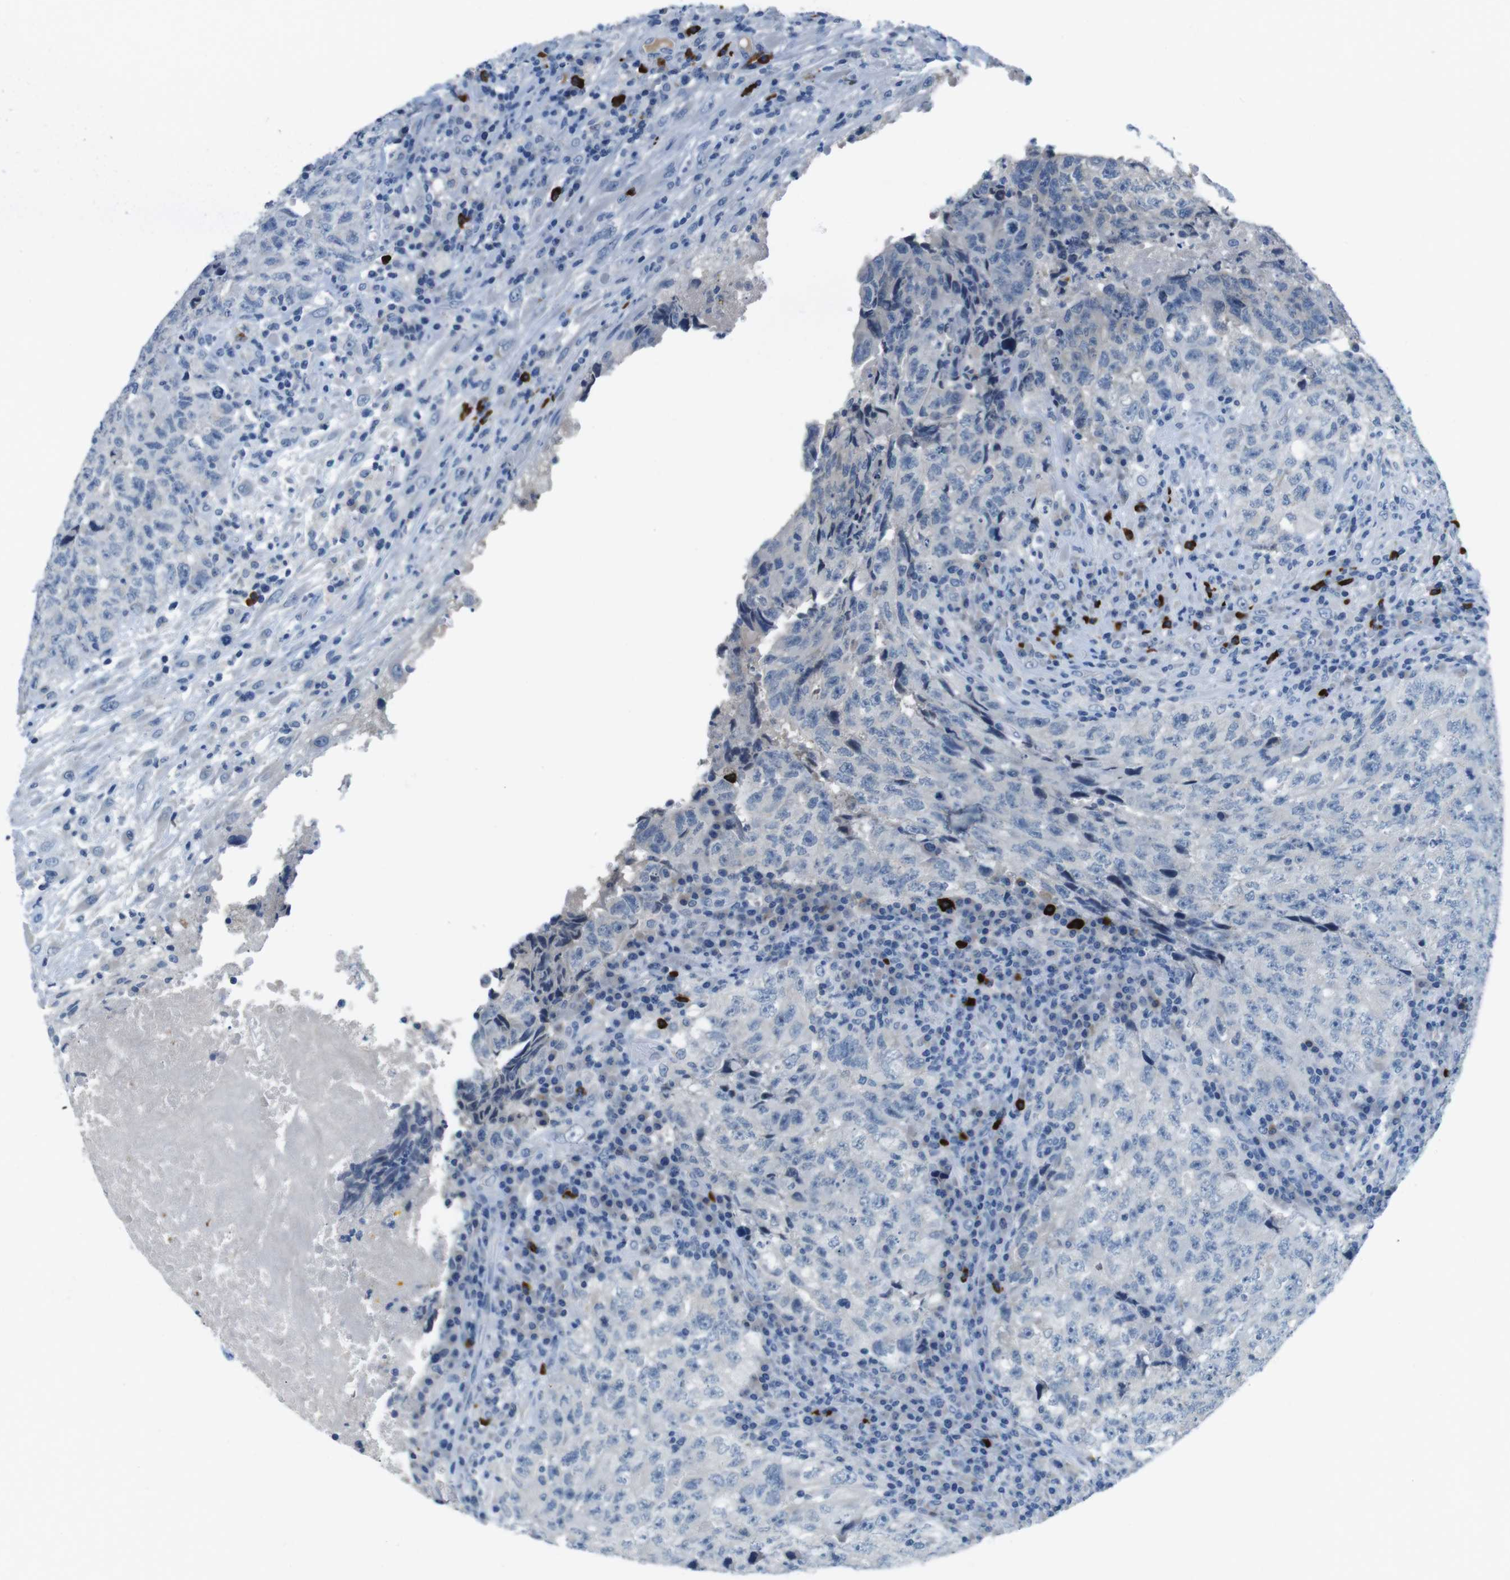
{"staining": {"intensity": "negative", "quantity": "none", "location": "none"}, "tissue": "testis cancer", "cell_type": "Tumor cells", "image_type": "cancer", "snomed": [{"axis": "morphology", "description": "Necrosis, NOS"}, {"axis": "morphology", "description": "Carcinoma, Embryonal, NOS"}, {"axis": "topography", "description": "Testis"}], "caption": "IHC micrograph of neoplastic tissue: human testis embryonal carcinoma stained with DAB (3,3'-diaminobenzidine) exhibits no significant protein expression in tumor cells.", "gene": "SLC35A3", "patient": {"sex": "male", "age": 19}}